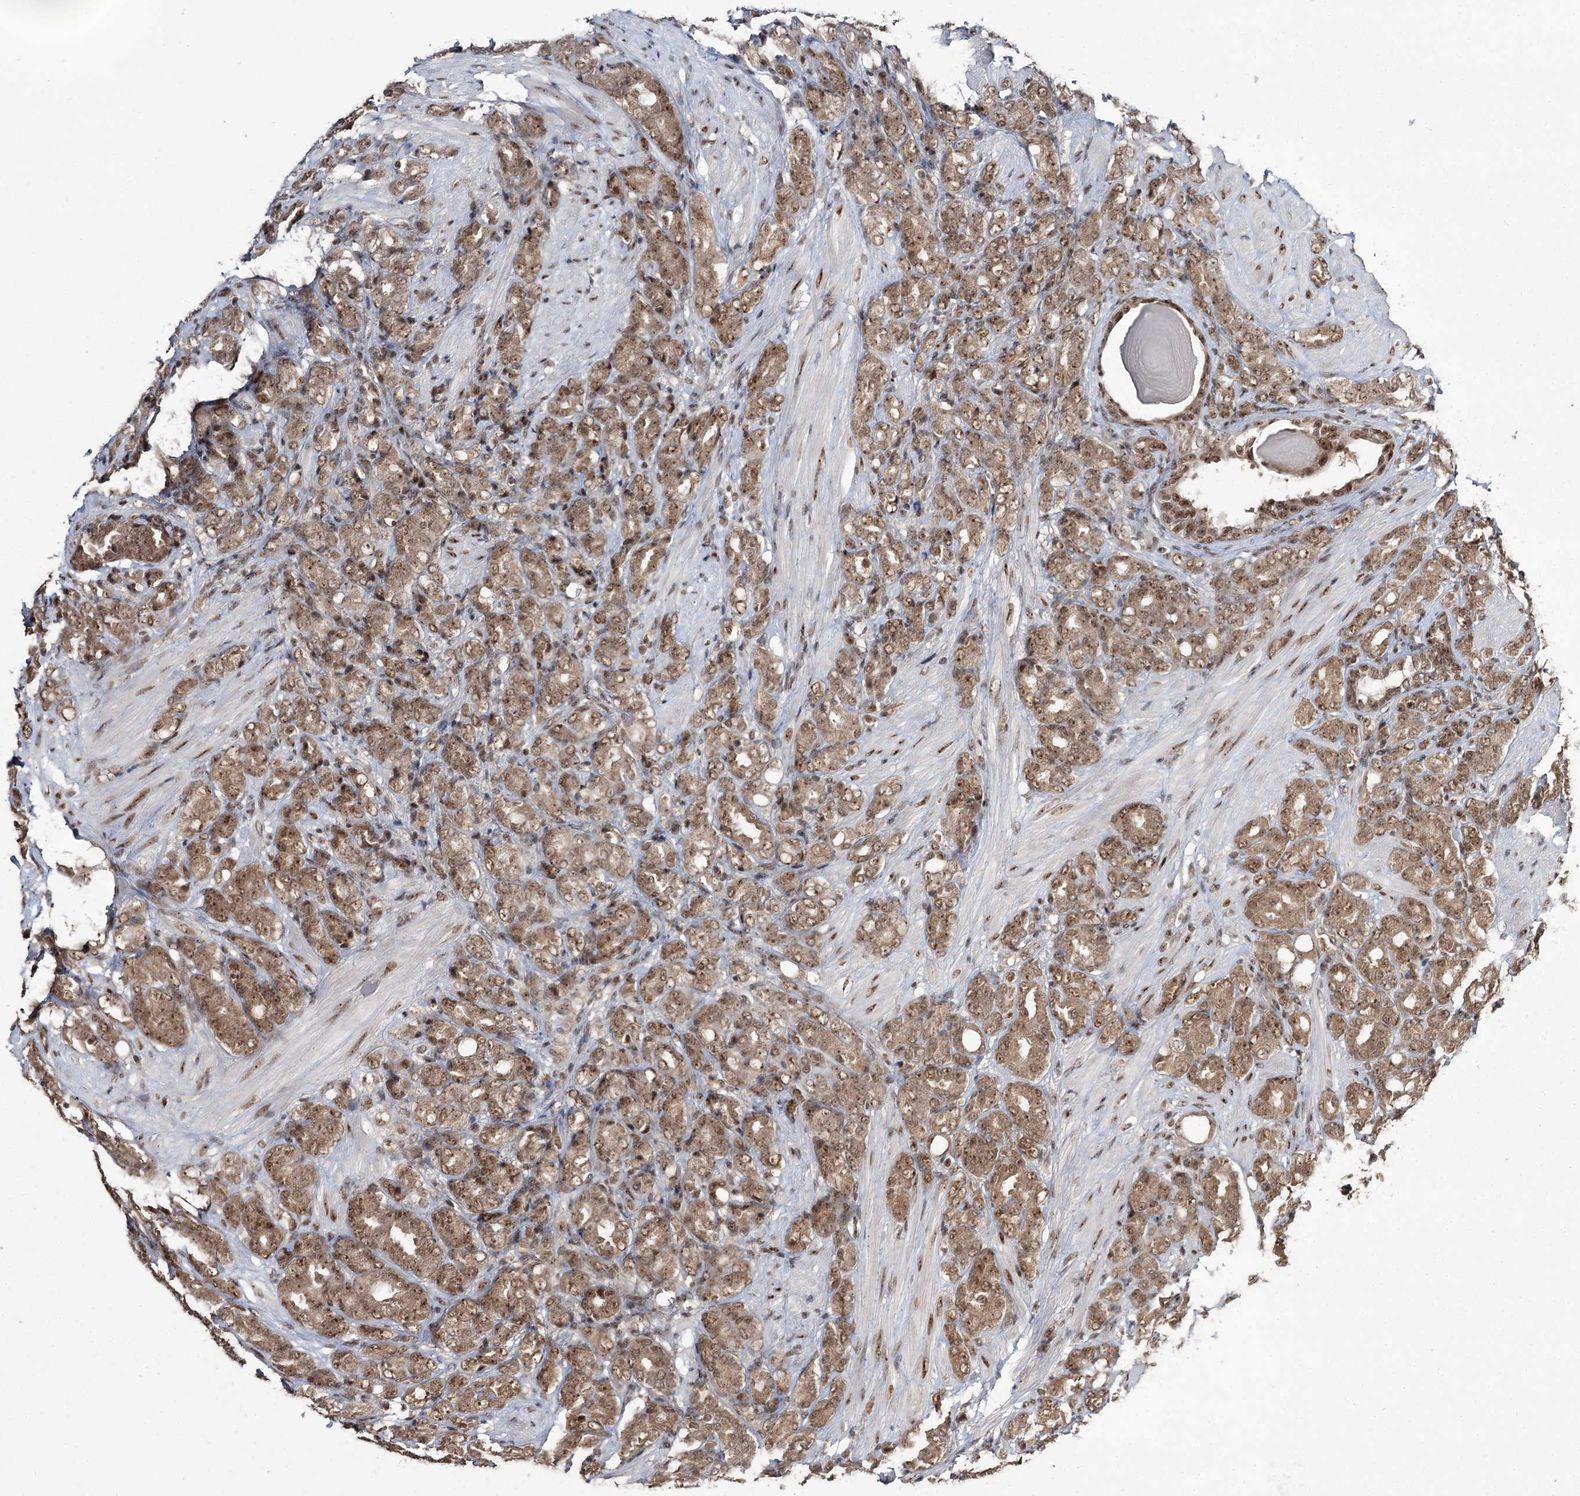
{"staining": {"intensity": "moderate", "quantity": ">75%", "location": "cytoplasmic/membranous,nuclear"}, "tissue": "prostate cancer", "cell_type": "Tumor cells", "image_type": "cancer", "snomed": [{"axis": "morphology", "description": "Adenocarcinoma, High grade"}, {"axis": "topography", "description": "Prostate"}], "caption": "Immunohistochemical staining of human high-grade adenocarcinoma (prostate) shows moderate cytoplasmic/membranous and nuclear protein expression in about >75% of tumor cells.", "gene": "ERCC3", "patient": {"sex": "male", "age": 62}}